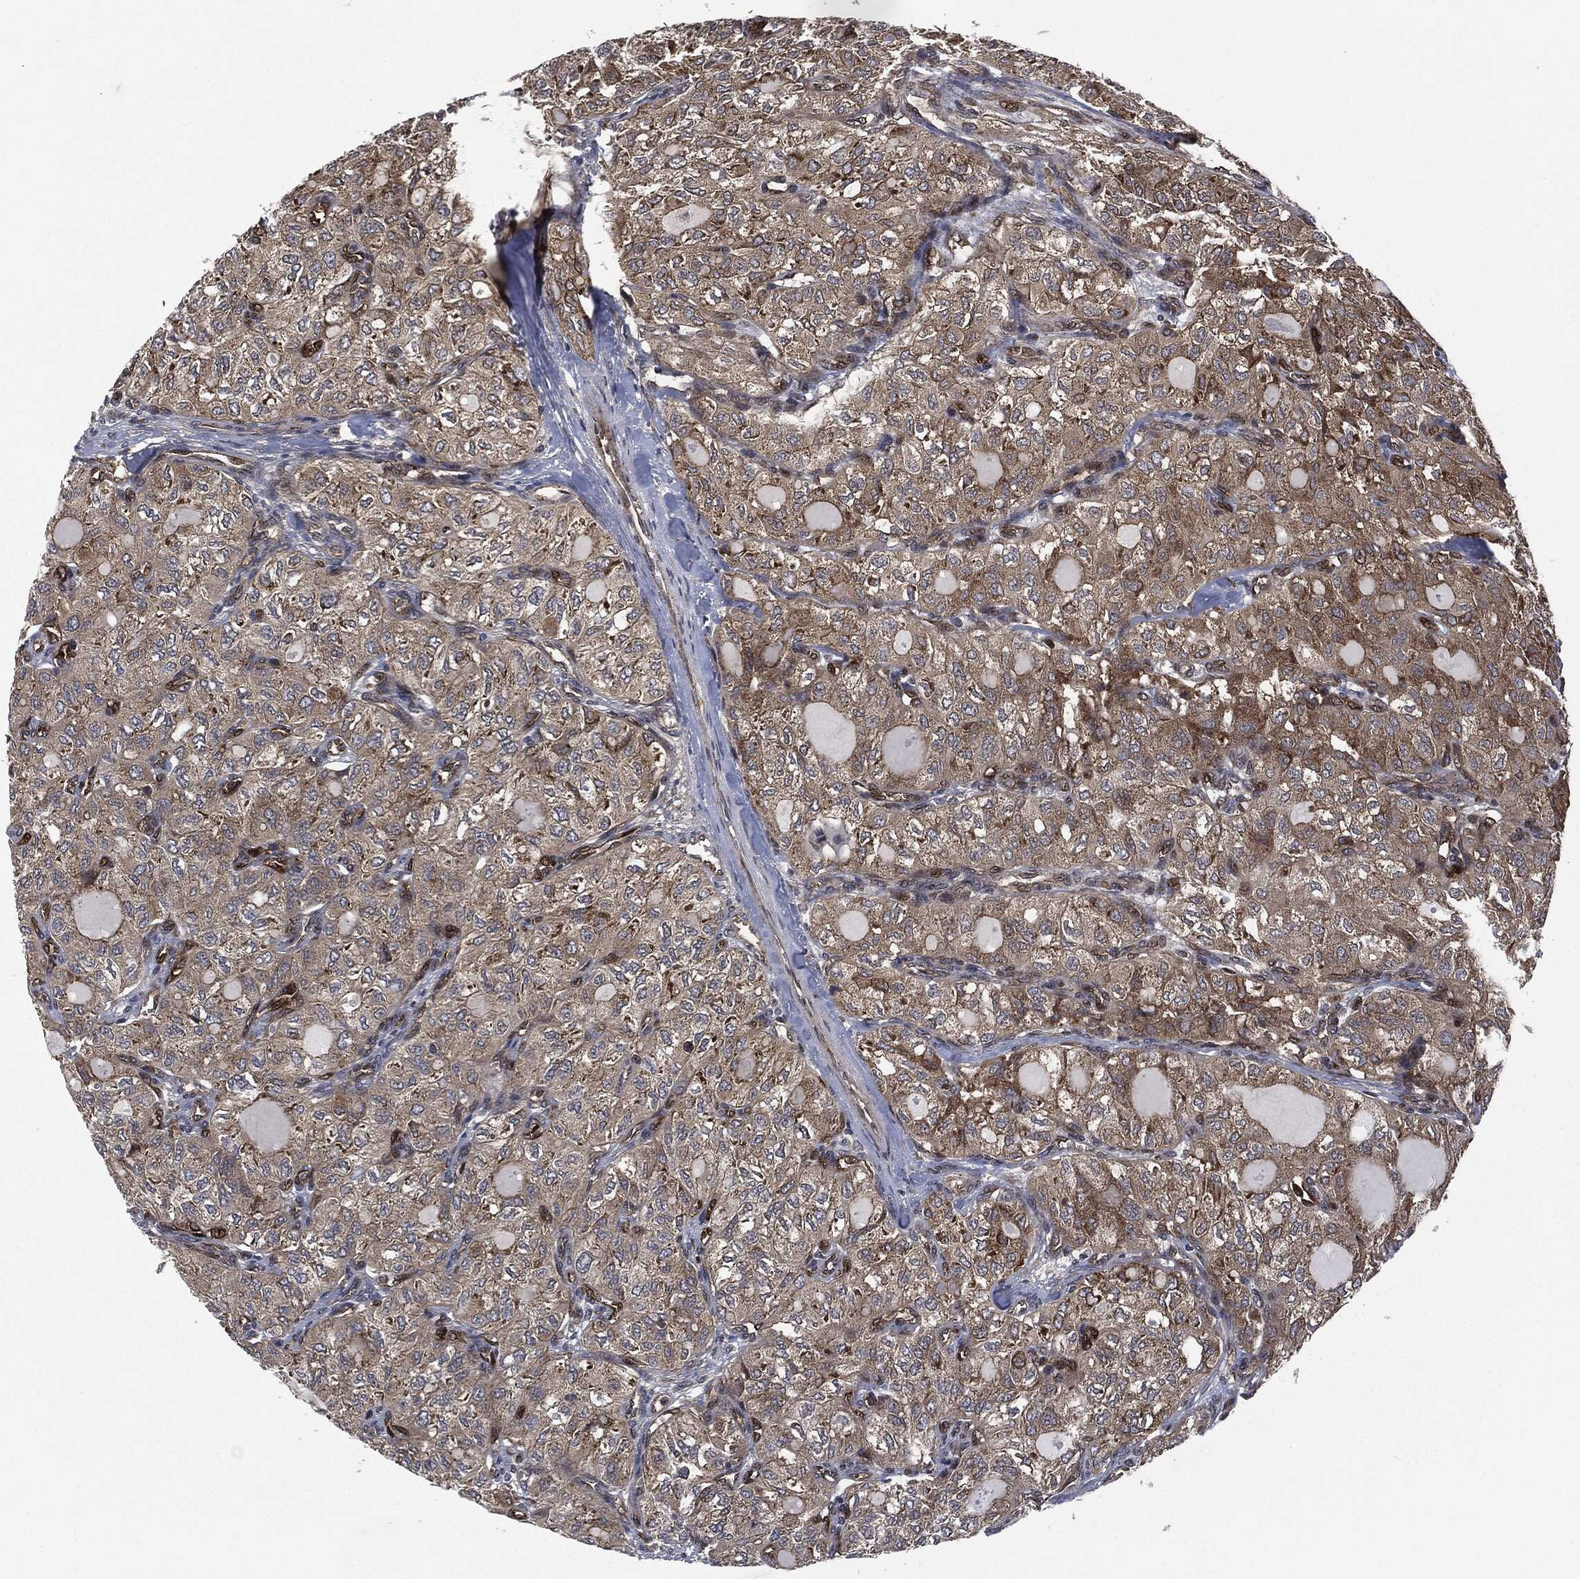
{"staining": {"intensity": "weak", "quantity": "25%-75%", "location": "cytoplasmic/membranous"}, "tissue": "thyroid cancer", "cell_type": "Tumor cells", "image_type": "cancer", "snomed": [{"axis": "morphology", "description": "Follicular adenoma carcinoma, NOS"}, {"axis": "topography", "description": "Thyroid gland"}], "caption": "Thyroid cancer (follicular adenoma carcinoma) stained with DAB (3,3'-diaminobenzidine) immunohistochemistry (IHC) reveals low levels of weak cytoplasmic/membranous staining in approximately 25%-75% of tumor cells.", "gene": "HRAS", "patient": {"sex": "male", "age": 75}}